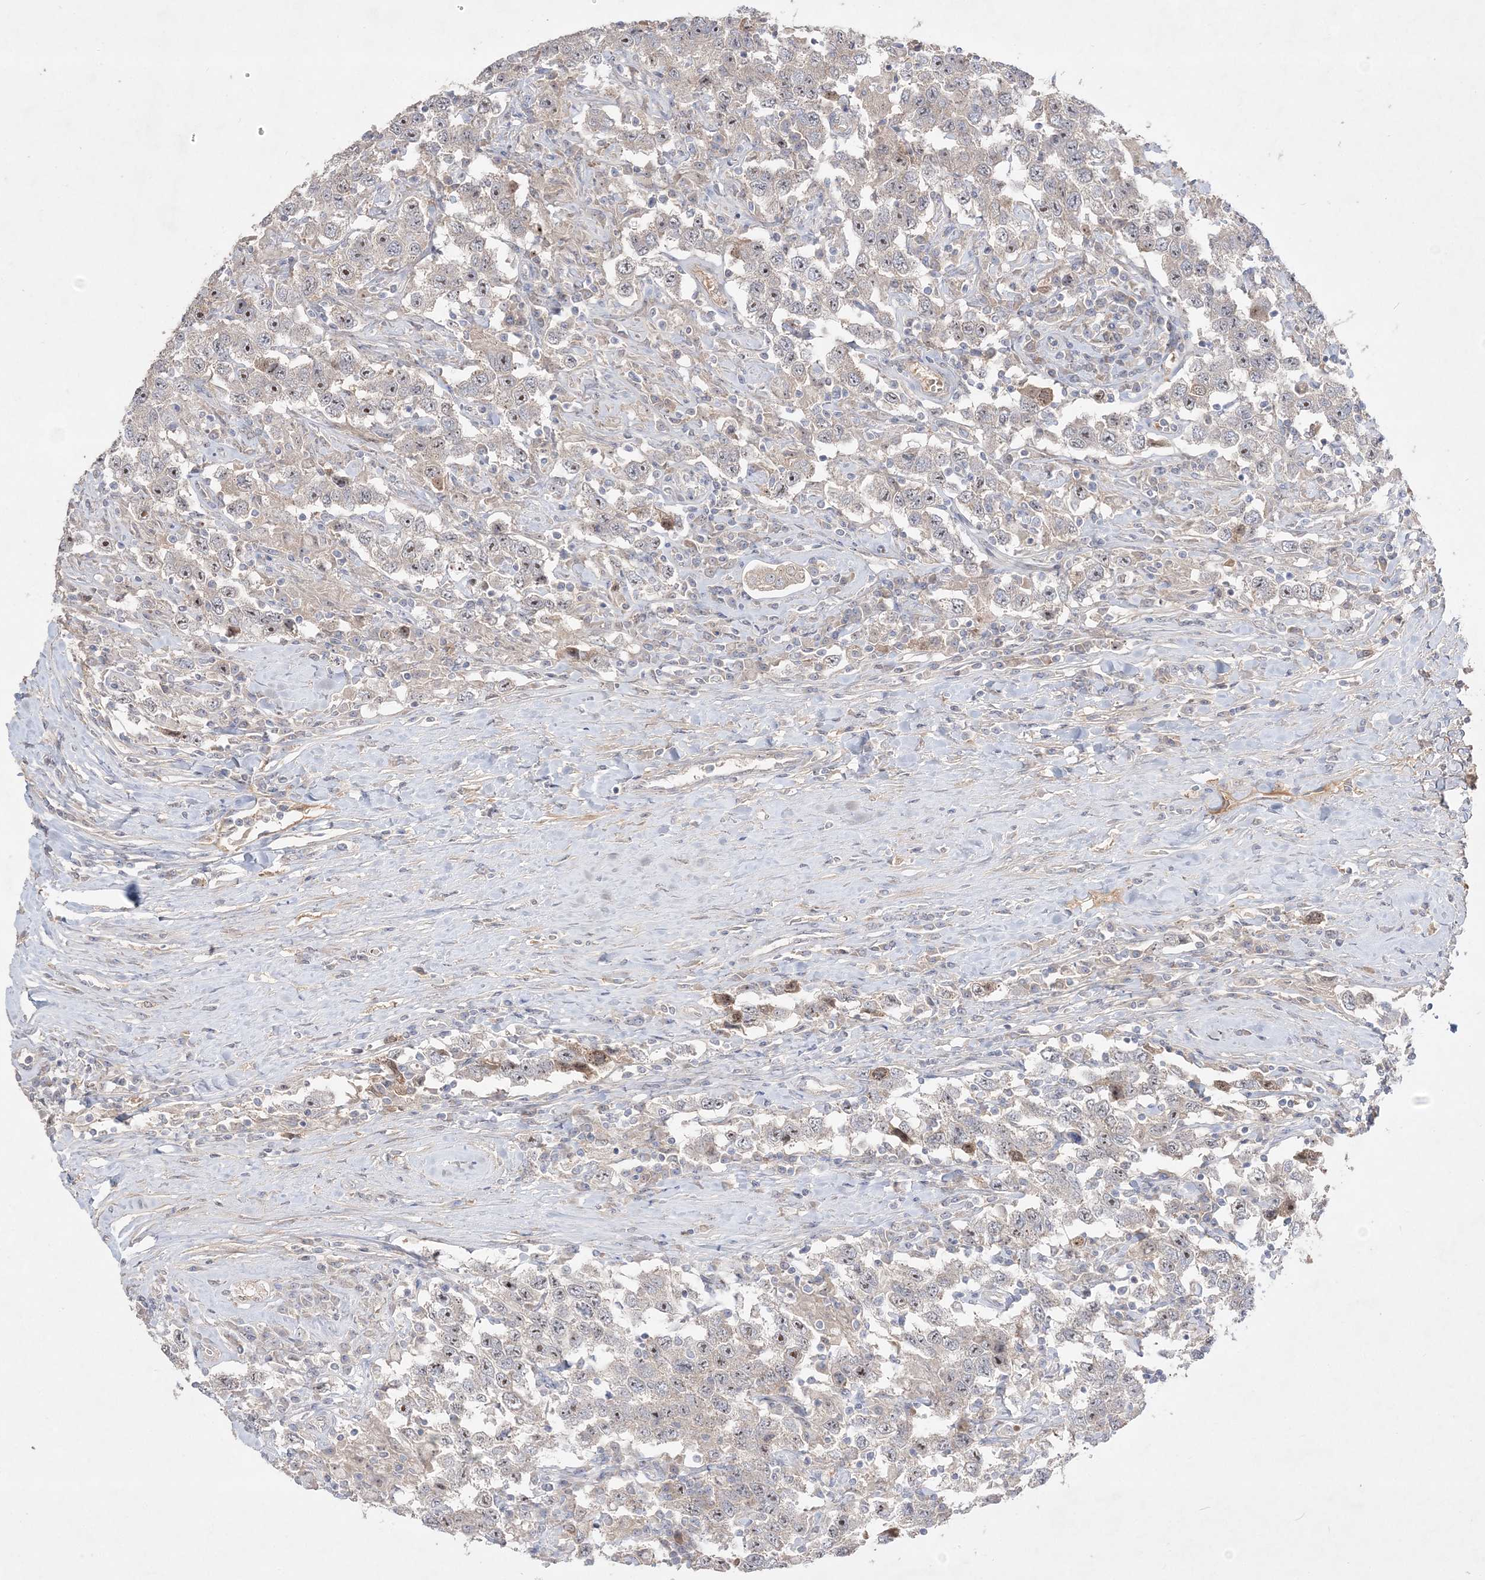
{"staining": {"intensity": "moderate", "quantity": "25%-75%", "location": "nuclear"}, "tissue": "testis cancer", "cell_type": "Tumor cells", "image_type": "cancer", "snomed": [{"axis": "morphology", "description": "Seminoma, NOS"}, {"axis": "topography", "description": "Testis"}], "caption": "Protein staining of testis cancer (seminoma) tissue shows moderate nuclear expression in approximately 25%-75% of tumor cells.", "gene": "NOP16", "patient": {"sex": "male", "age": 41}}